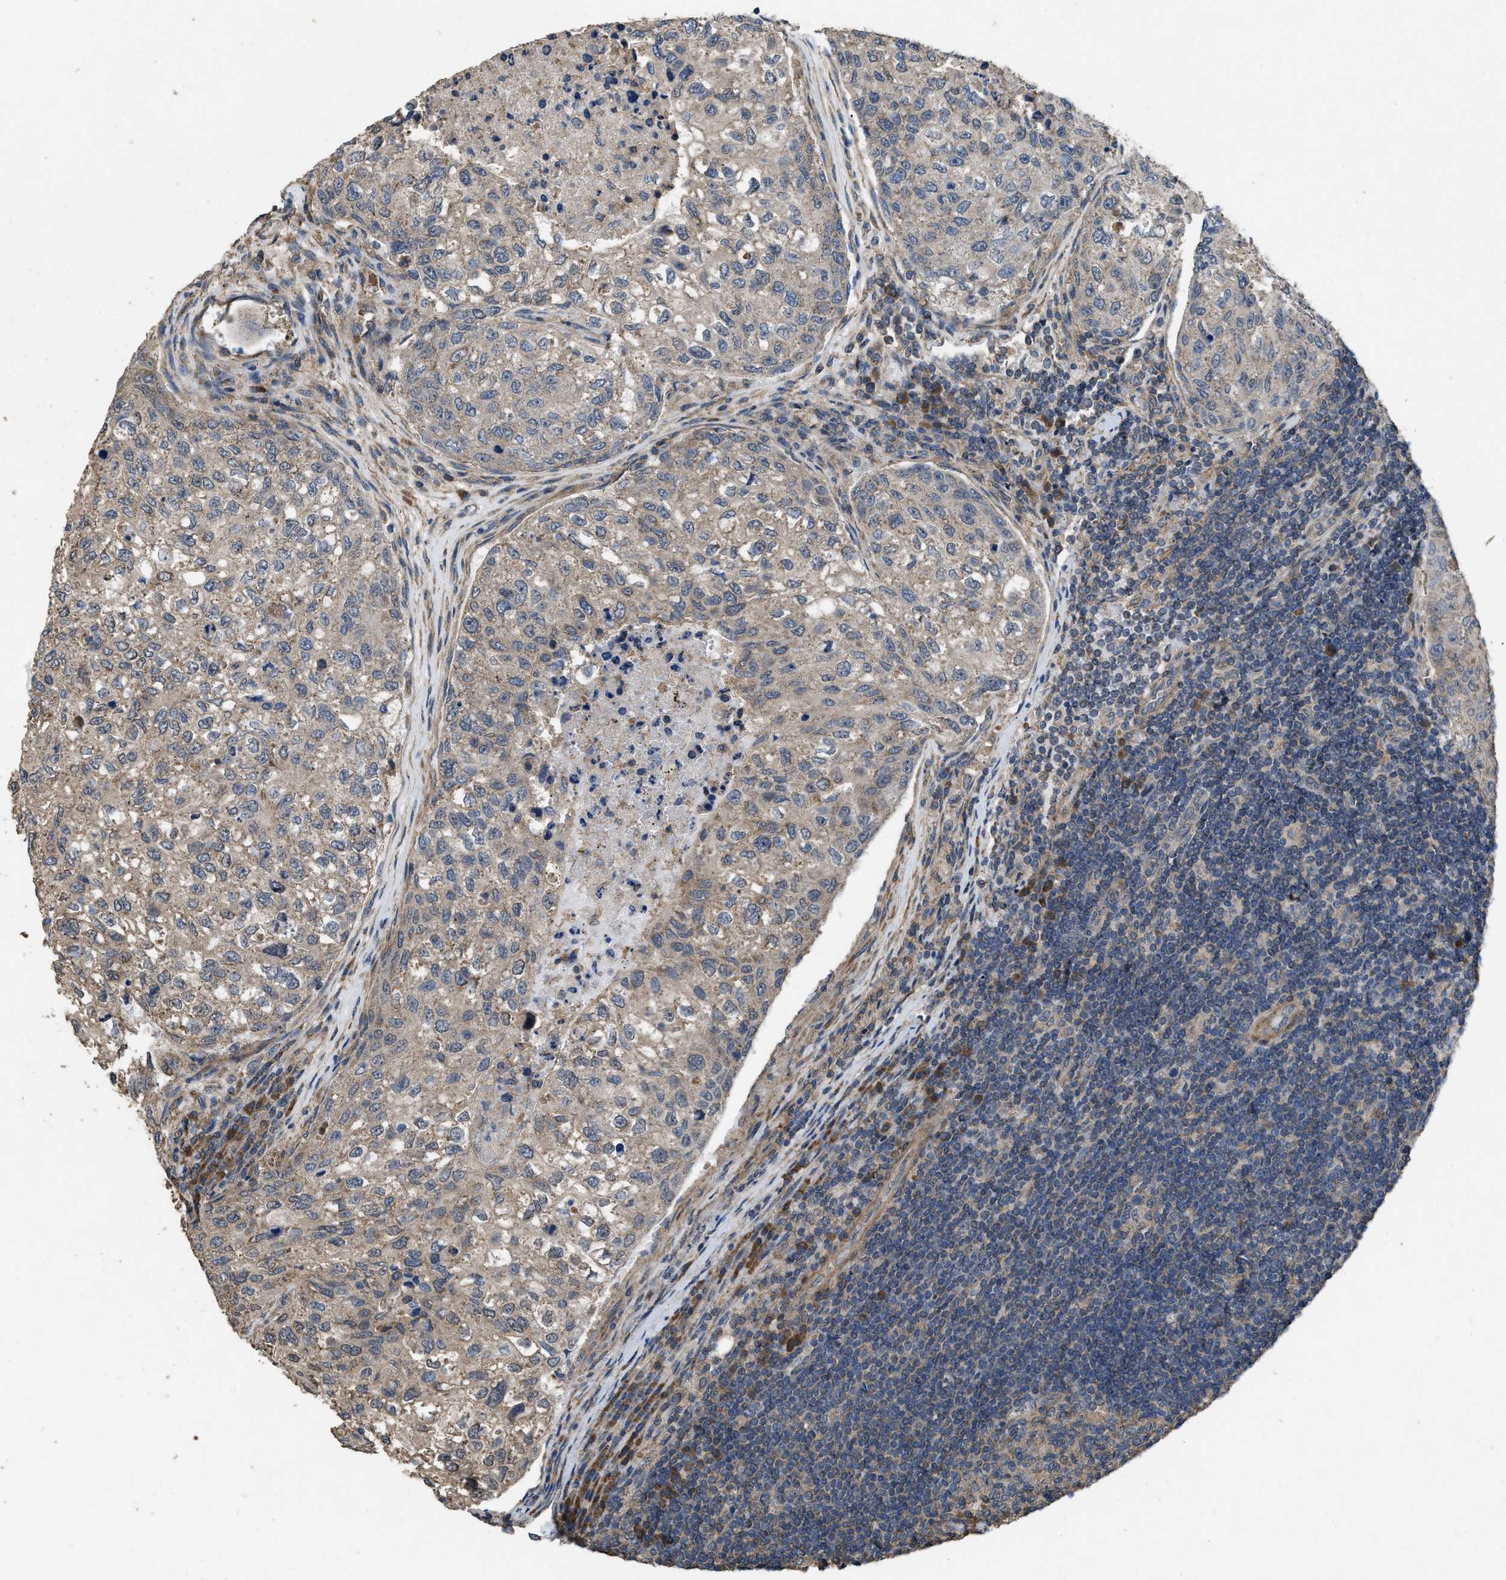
{"staining": {"intensity": "weak", "quantity": "<25%", "location": "cytoplasmic/membranous"}, "tissue": "urothelial cancer", "cell_type": "Tumor cells", "image_type": "cancer", "snomed": [{"axis": "morphology", "description": "Urothelial carcinoma, High grade"}, {"axis": "topography", "description": "Lymph node"}, {"axis": "topography", "description": "Urinary bladder"}], "caption": "This image is of urothelial cancer stained with immunohistochemistry (IHC) to label a protein in brown with the nuclei are counter-stained blue. There is no positivity in tumor cells. (Immunohistochemistry (ihc), brightfield microscopy, high magnification).", "gene": "ARL6", "patient": {"sex": "male", "age": 51}}